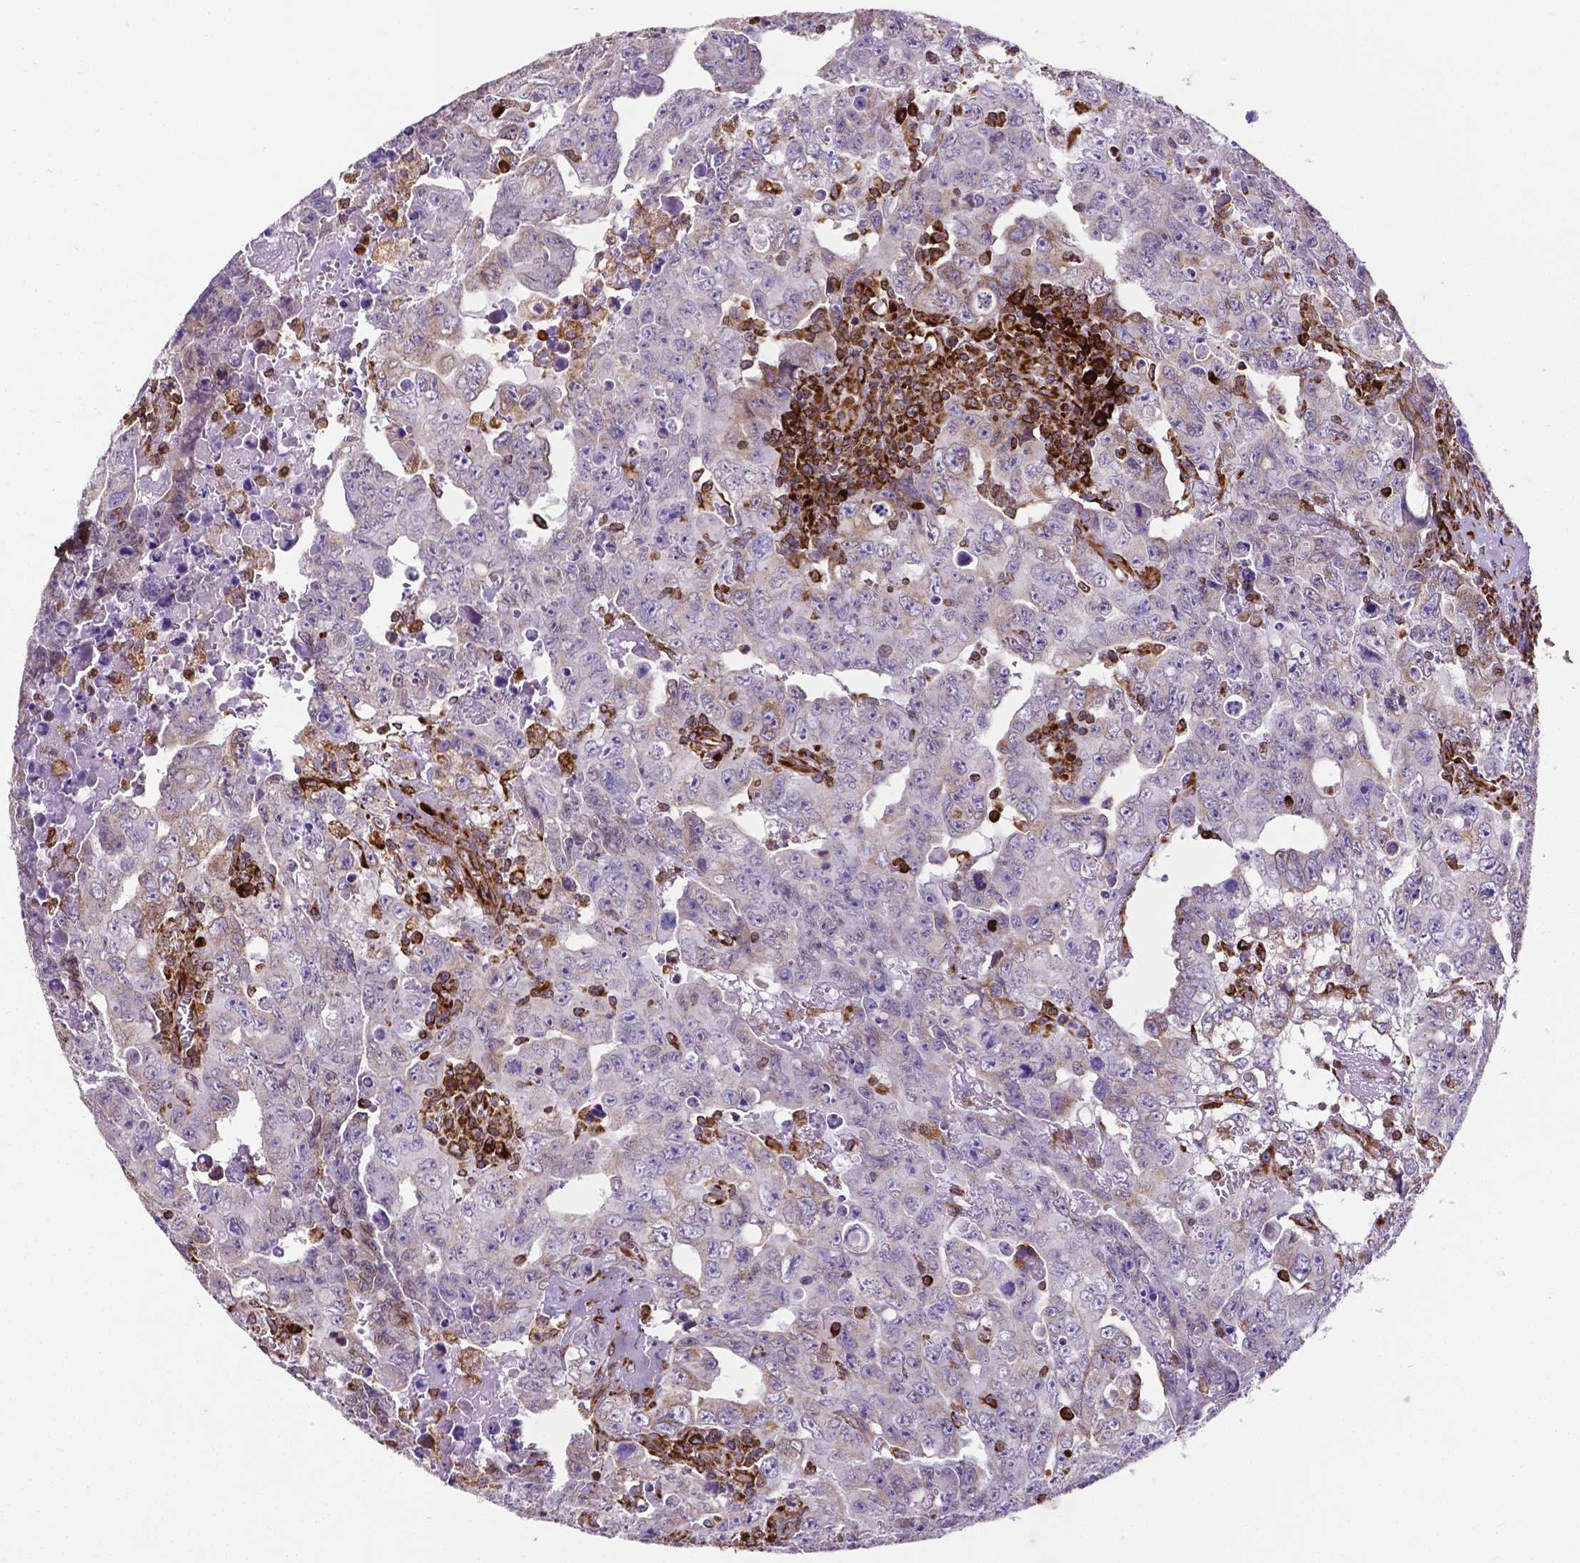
{"staining": {"intensity": "weak", "quantity": "<25%", "location": "cytoplasmic/membranous"}, "tissue": "testis cancer", "cell_type": "Tumor cells", "image_type": "cancer", "snomed": [{"axis": "morphology", "description": "Carcinoma, Embryonal, NOS"}, {"axis": "topography", "description": "Testis"}], "caption": "Tumor cells are negative for brown protein staining in testis cancer (embryonal carcinoma). (DAB (3,3'-diaminobenzidine) immunohistochemistry with hematoxylin counter stain).", "gene": "MTDH", "patient": {"sex": "male", "age": 24}}